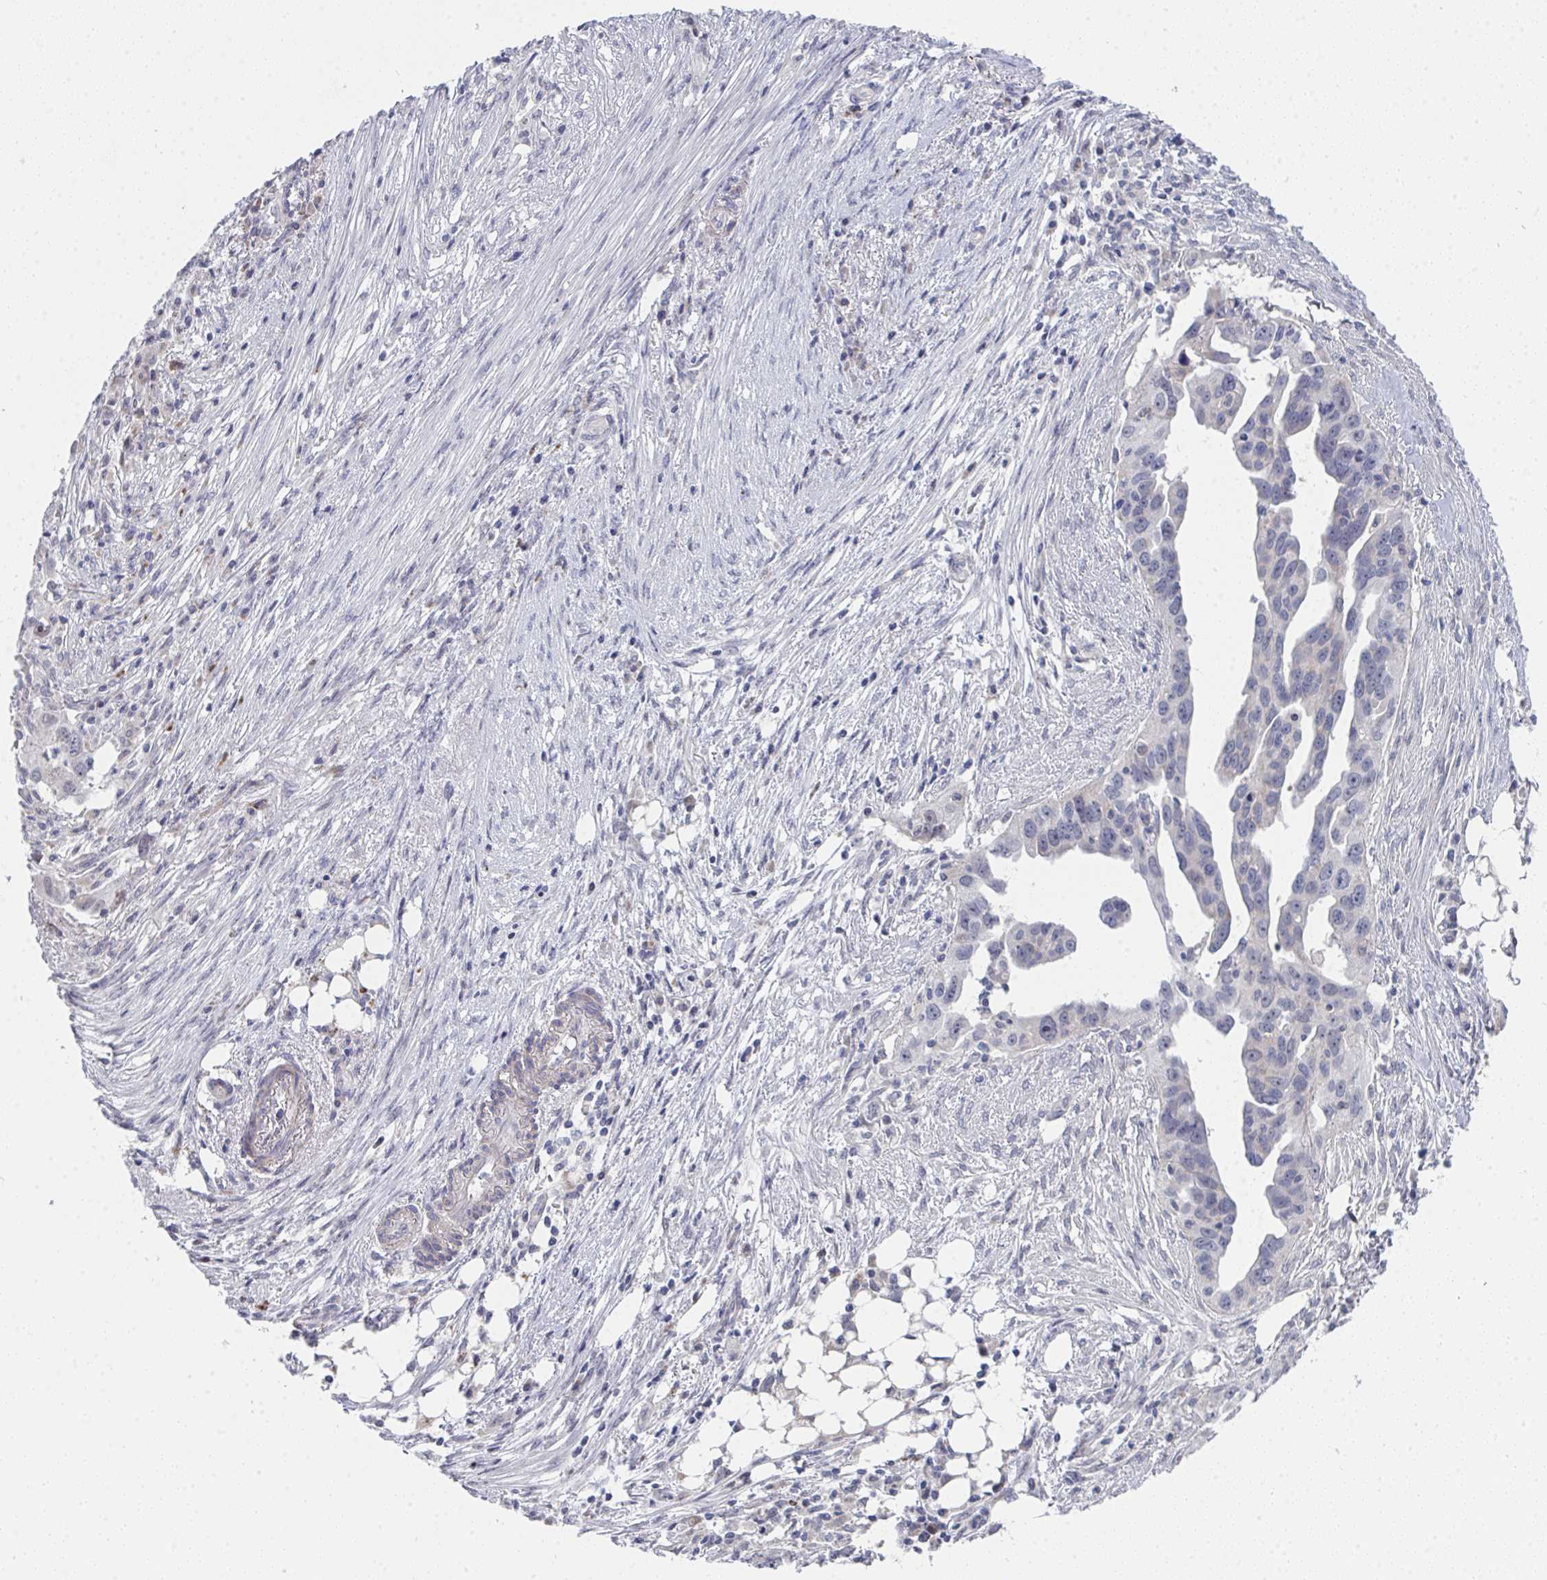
{"staining": {"intensity": "negative", "quantity": "none", "location": "none"}, "tissue": "ovarian cancer", "cell_type": "Tumor cells", "image_type": "cancer", "snomed": [{"axis": "morphology", "description": "Carcinoma, endometroid"}, {"axis": "morphology", "description": "Cystadenocarcinoma, serous, NOS"}, {"axis": "topography", "description": "Ovary"}], "caption": "The IHC micrograph has no significant positivity in tumor cells of serous cystadenocarcinoma (ovarian) tissue.", "gene": "VWDE", "patient": {"sex": "female", "age": 45}}